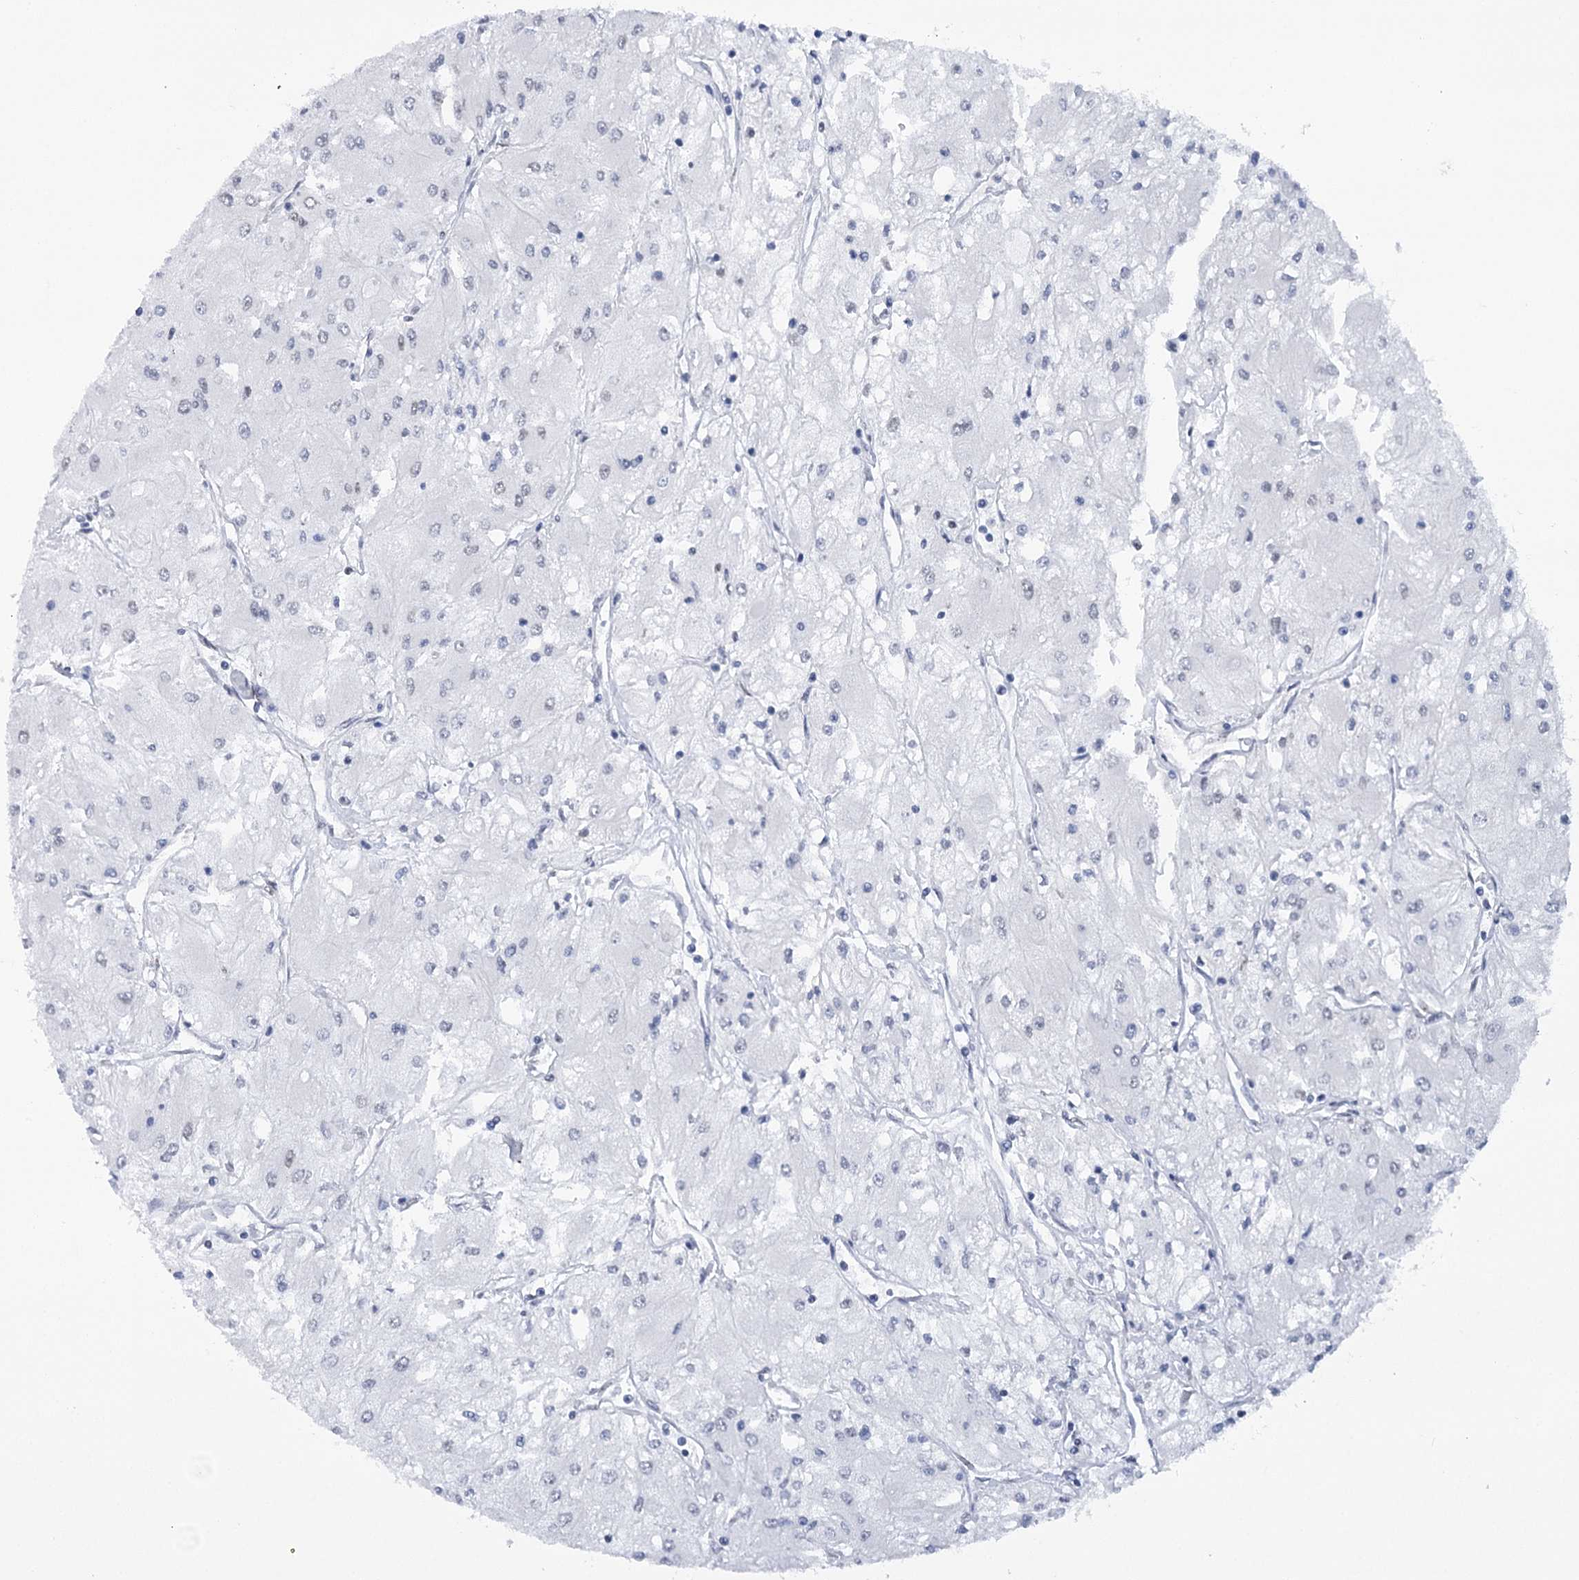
{"staining": {"intensity": "negative", "quantity": "none", "location": "none"}, "tissue": "renal cancer", "cell_type": "Tumor cells", "image_type": "cancer", "snomed": [{"axis": "morphology", "description": "Adenocarcinoma, NOS"}, {"axis": "topography", "description": "Kidney"}], "caption": "A micrograph of human renal adenocarcinoma is negative for staining in tumor cells.", "gene": "HNRNPA0", "patient": {"sex": "male", "age": 80}}